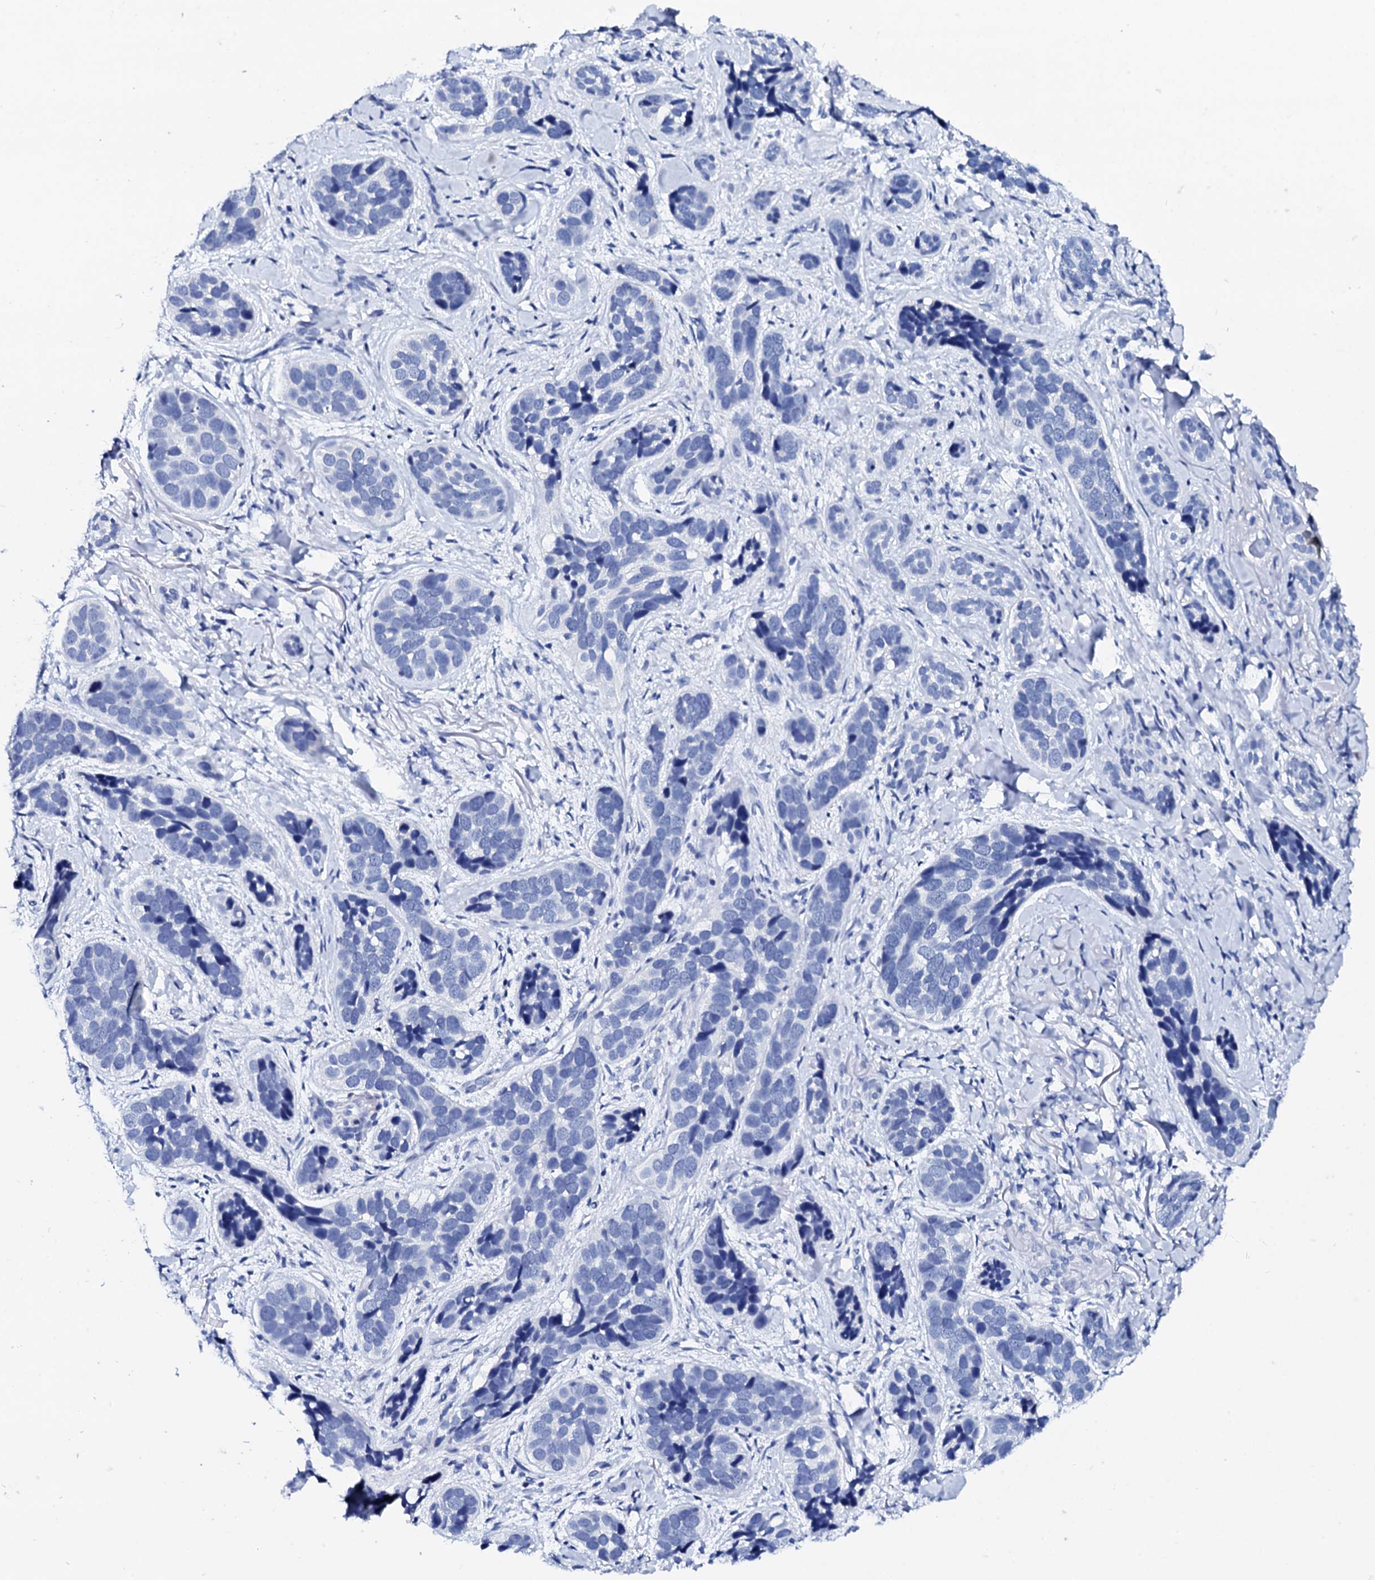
{"staining": {"intensity": "negative", "quantity": "none", "location": "none"}, "tissue": "skin cancer", "cell_type": "Tumor cells", "image_type": "cancer", "snomed": [{"axis": "morphology", "description": "Basal cell carcinoma"}, {"axis": "topography", "description": "Skin"}], "caption": "This is an immunohistochemistry histopathology image of human skin cancer. There is no positivity in tumor cells.", "gene": "GLB1L3", "patient": {"sex": "male", "age": 71}}